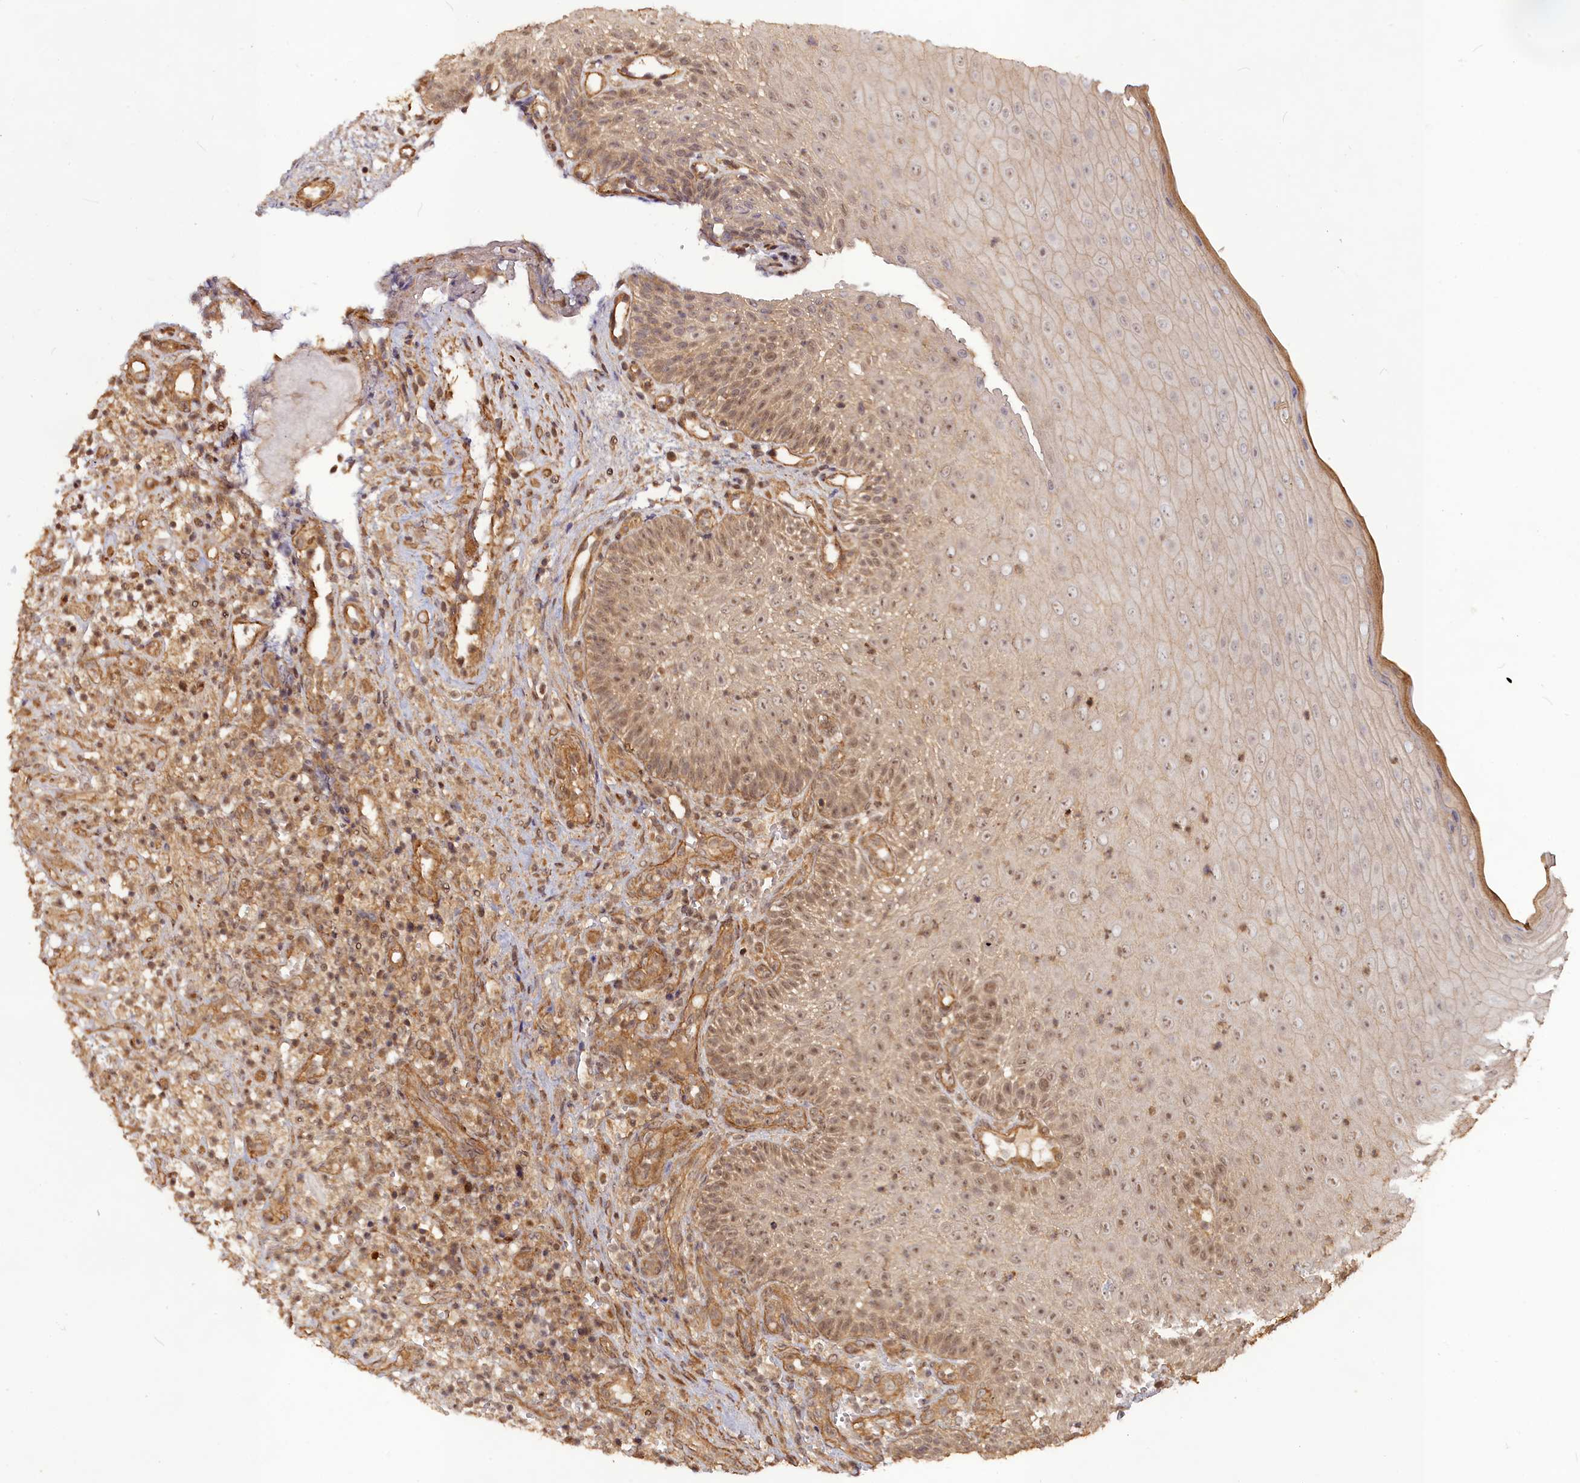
{"staining": {"intensity": "moderate", "quantity": "25%-75%", "location": "cytoplasmic/membranous,nuclear"}, "tissue": "oral mucosa", "cell_type": "Squamous epithelial cells", "image_type": "normal", "snomed": [{"axis": "morphology", "description": "Normal tissue, NOS"}, {"axis": "topography", "description": "Oral tissue"}], "caption": "Moderate cytoplasmic/membranous,nuclear protein staining is present in approximately 25%-75% of squamous epithelial cells in oral mucosa.", "gene": "CCDC174", "patient": {"sex": "female", "age": 13}}